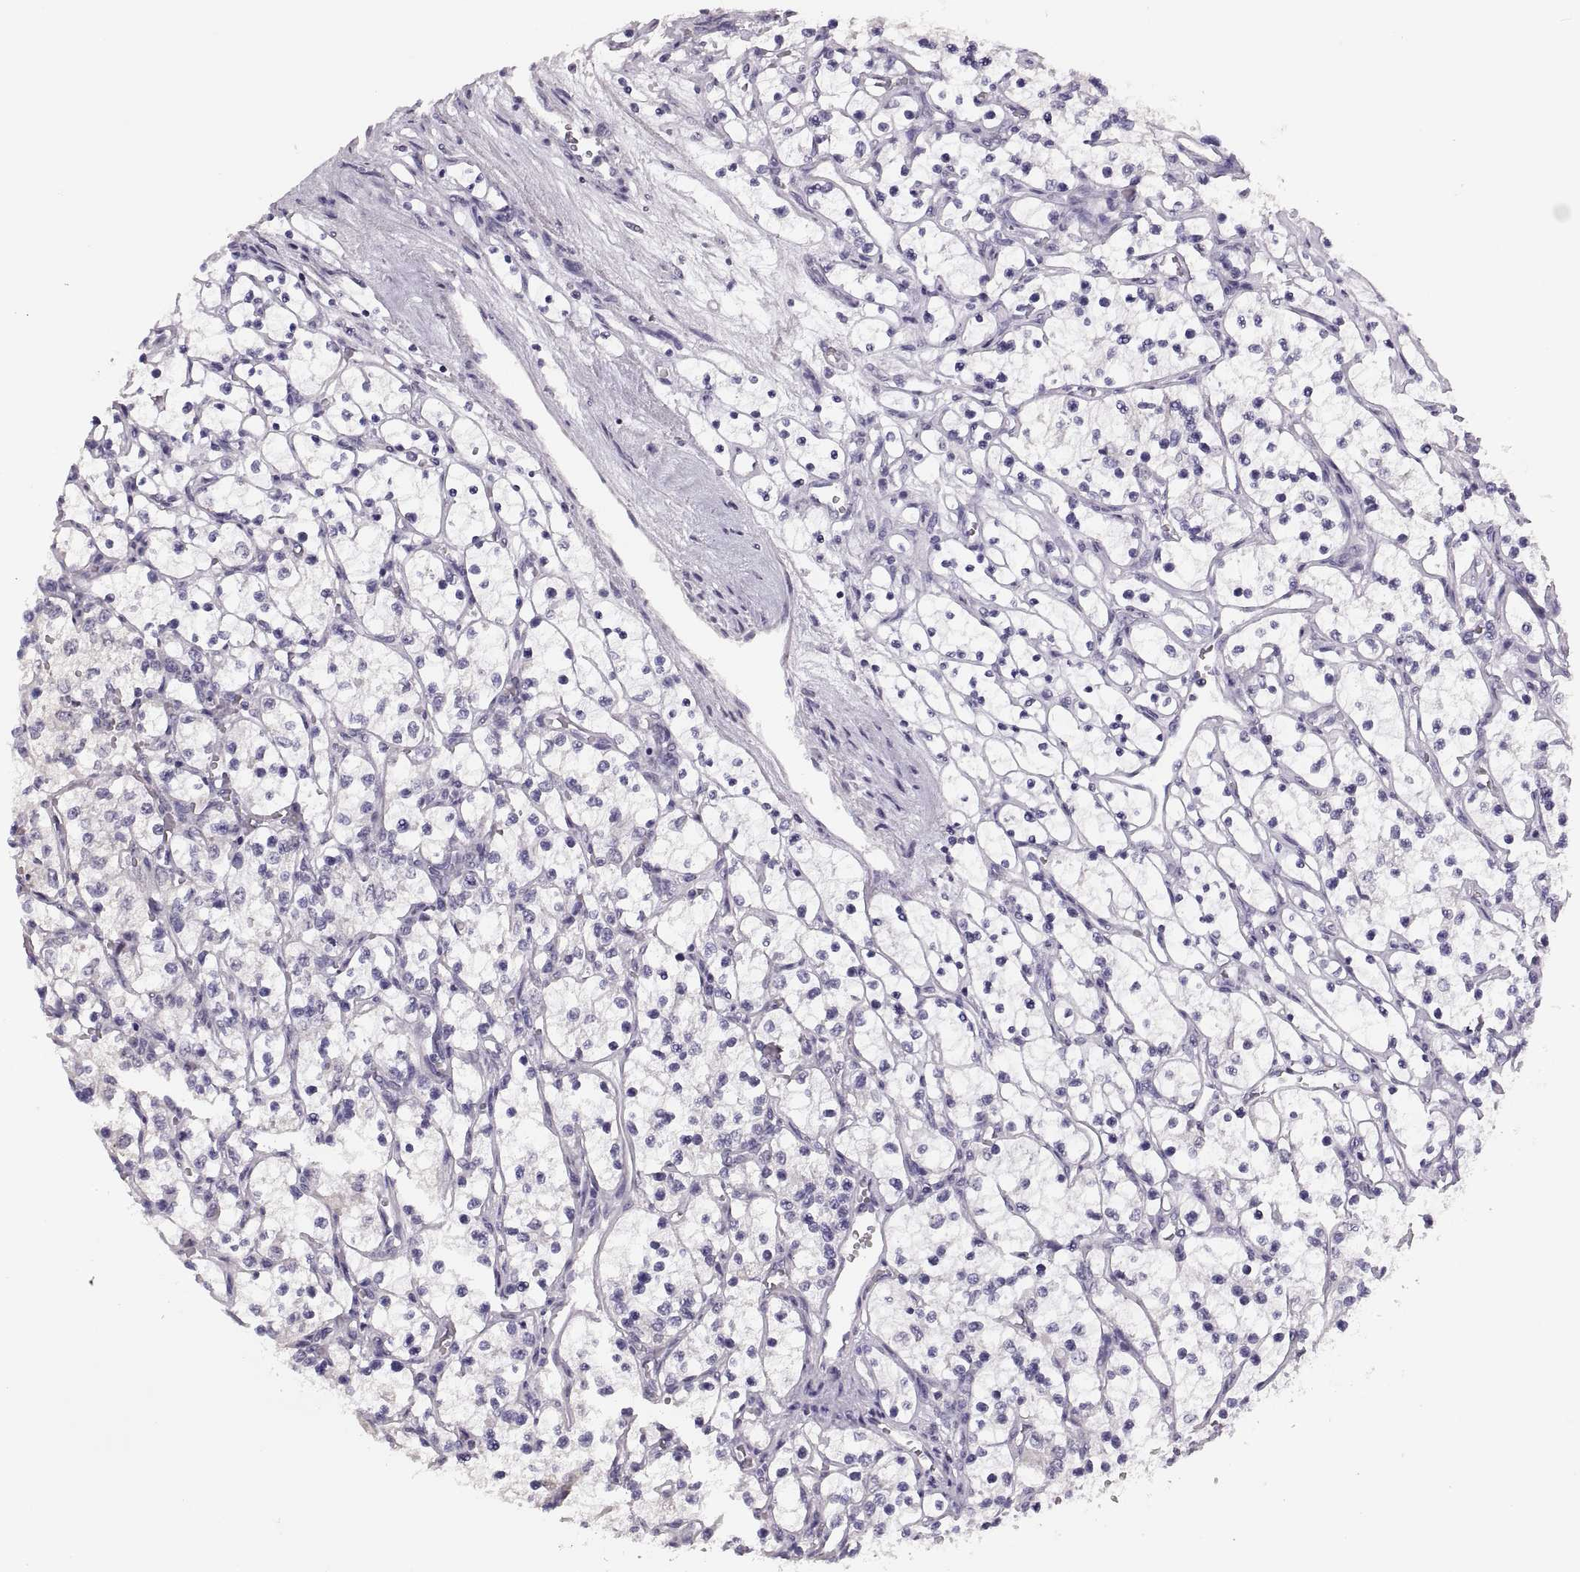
{"staining": {"intensity": "negative", "quantity": "none", "location": "none"}, "tissue": "renal cancer", "cell_type": "Tumor cells", "image_type": "cancer", "snomed": [{"axis": "morphology", "description": "Adenocarcinoma, NOS"}, {"axis": "topography", "description": "Kidney"}], "caption": "IHC of adenocarcinoma (renal) shows no positivity in tumor cells. (DAB immunohistochemistry (IHC) with hematoxylin counter stain).", "gene": "ADH6", "patient": {"sex": "female", "age": 69}}